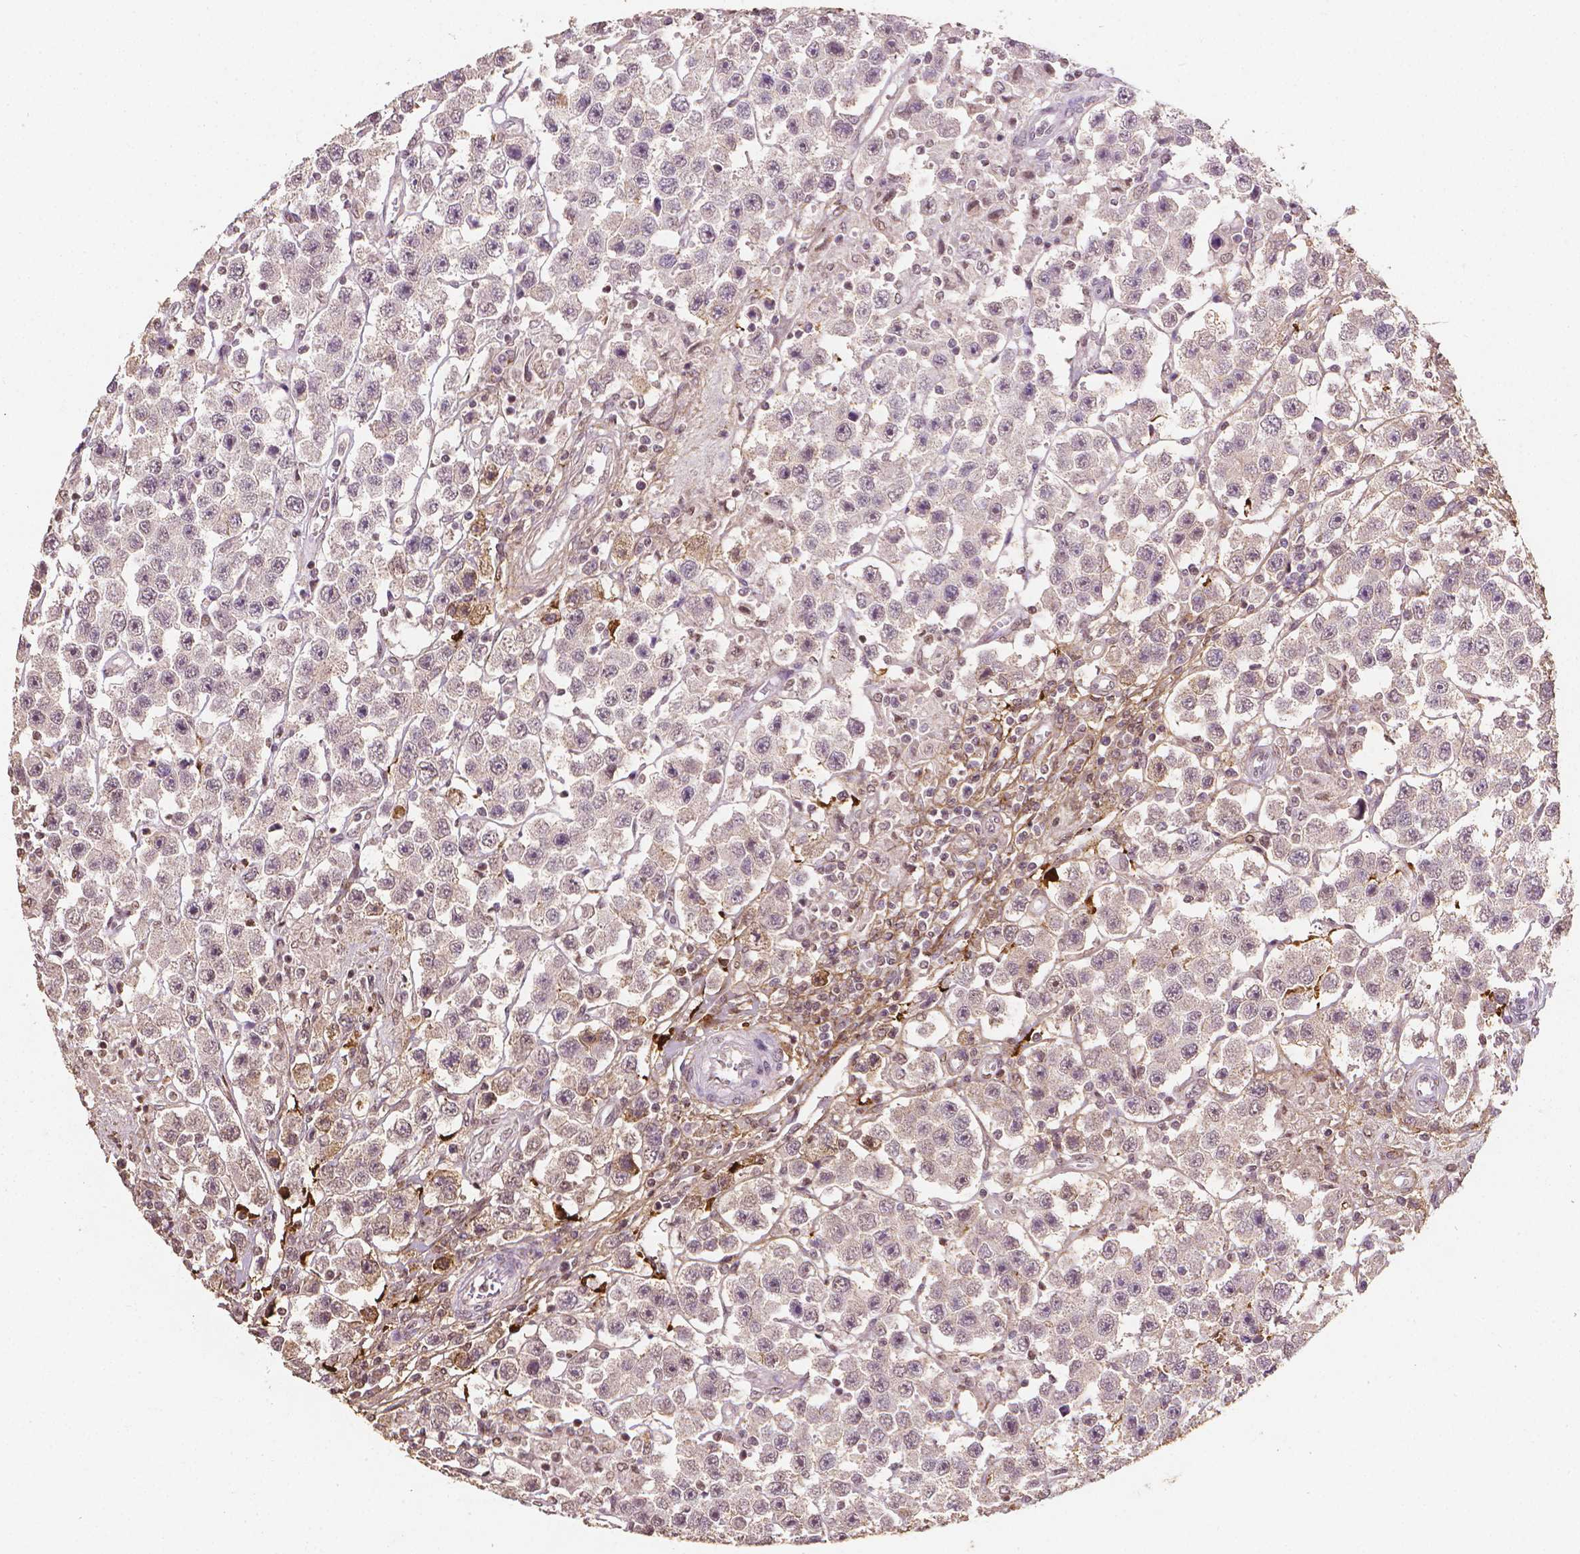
{"staining": {"intensity": "weak", "quantity": "25%-75%", "location": "cytoplasmic/membranous"}, "tissue": "testis cancer", "cell_type": "Tumor cells", "image_type": "cancer", "snomed": [{"axis": "morphology", "description": "Seminoma, NOS"}, {"axis": "topography", "description": "Testis"}], "caption": "Tumor cells exhibit low levels of weak cytoplasmic/membranous positivity in approximately 25%-75% of cells in human testis cancer (seminoma).", "gene": "DCN", "patient": {"sex": "male", "age": 45}}